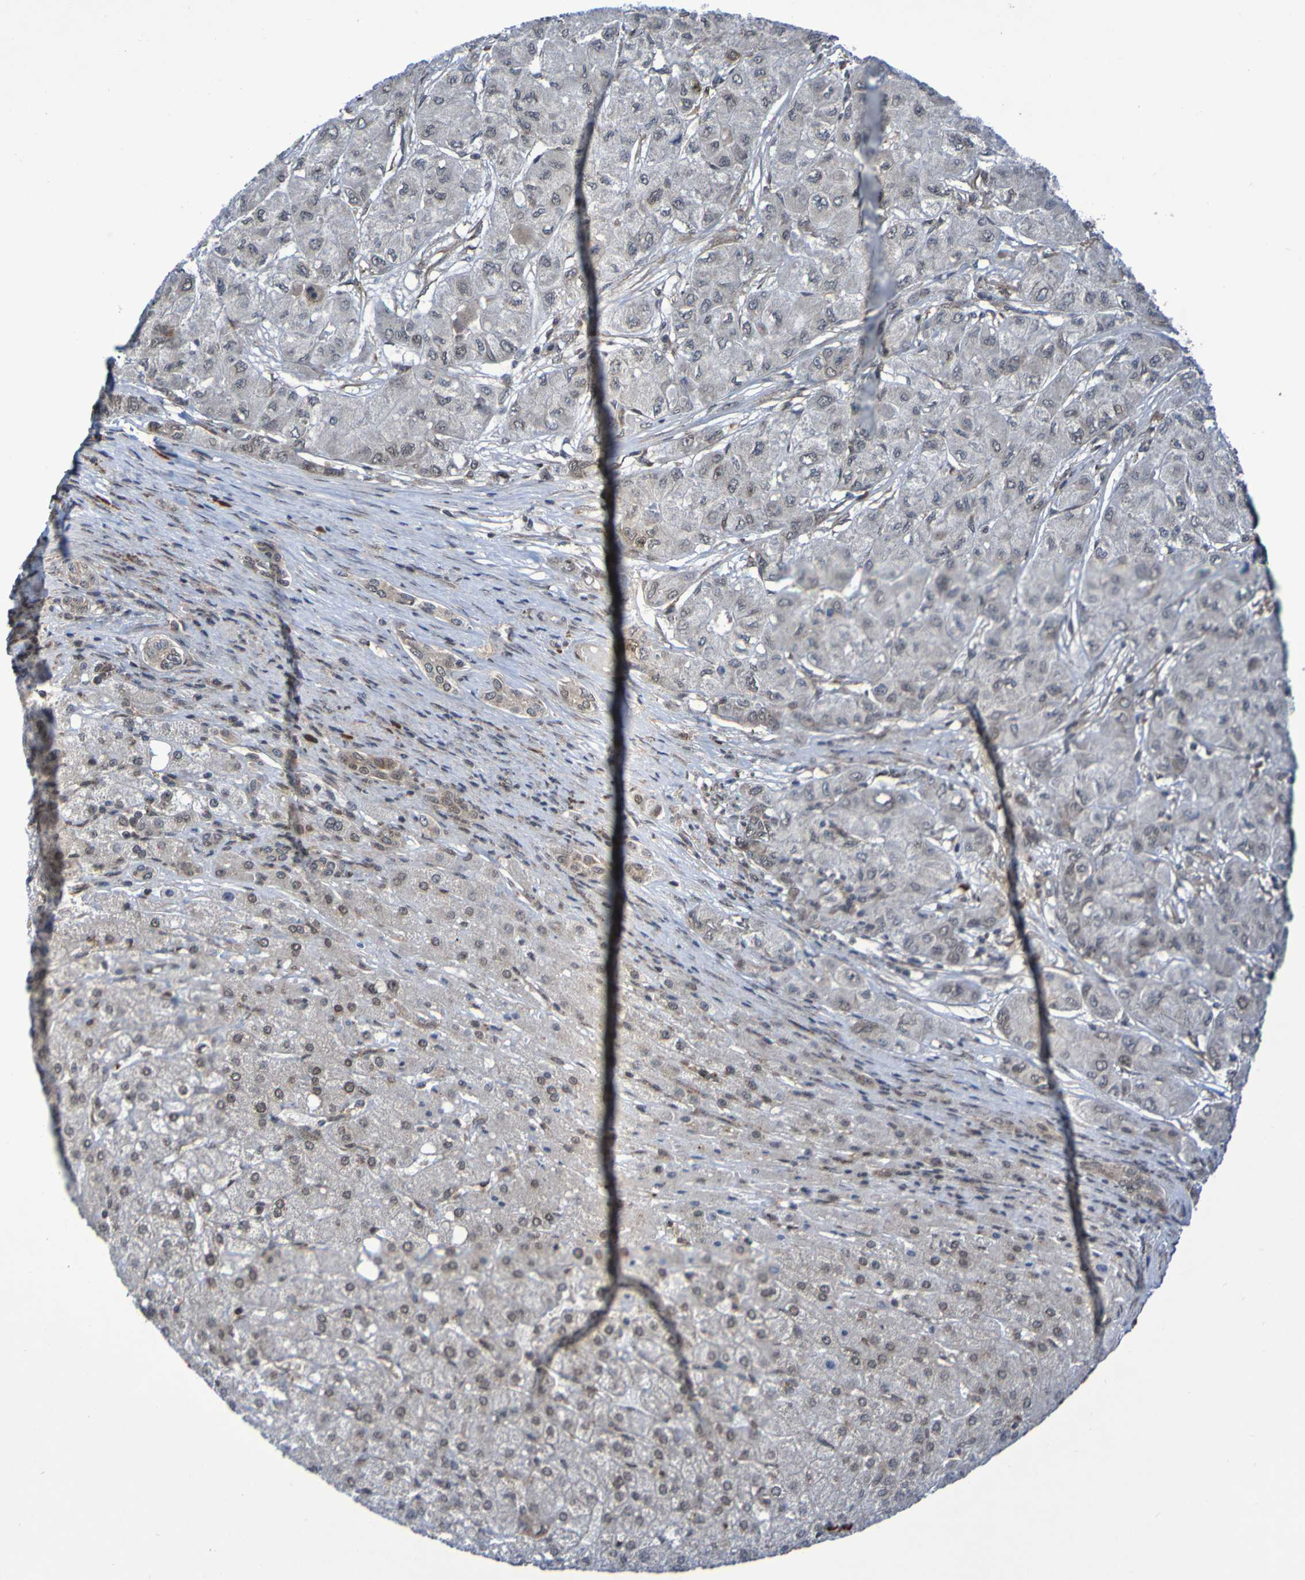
{"staining": {"intensity": "weak", "quantity": "<25%", "location": "cytoplasmic/membranous,nuclear"}, "tissue": "liver cancer", "cell_type": "Tumor cells", "image_type": "cancer", "snomed": [{"axis": "morphology", "description": "Carcinoma, Hepatocellular, NOS"}, {"axis": "topography", "description": "Liver"}], "caption": "Micrograph shows no significant protein expression in tumor cells of hepatocellular carcinoma (liver).", "gene": "ITLN1", "patient": {"sex": "male", "age": 80}}